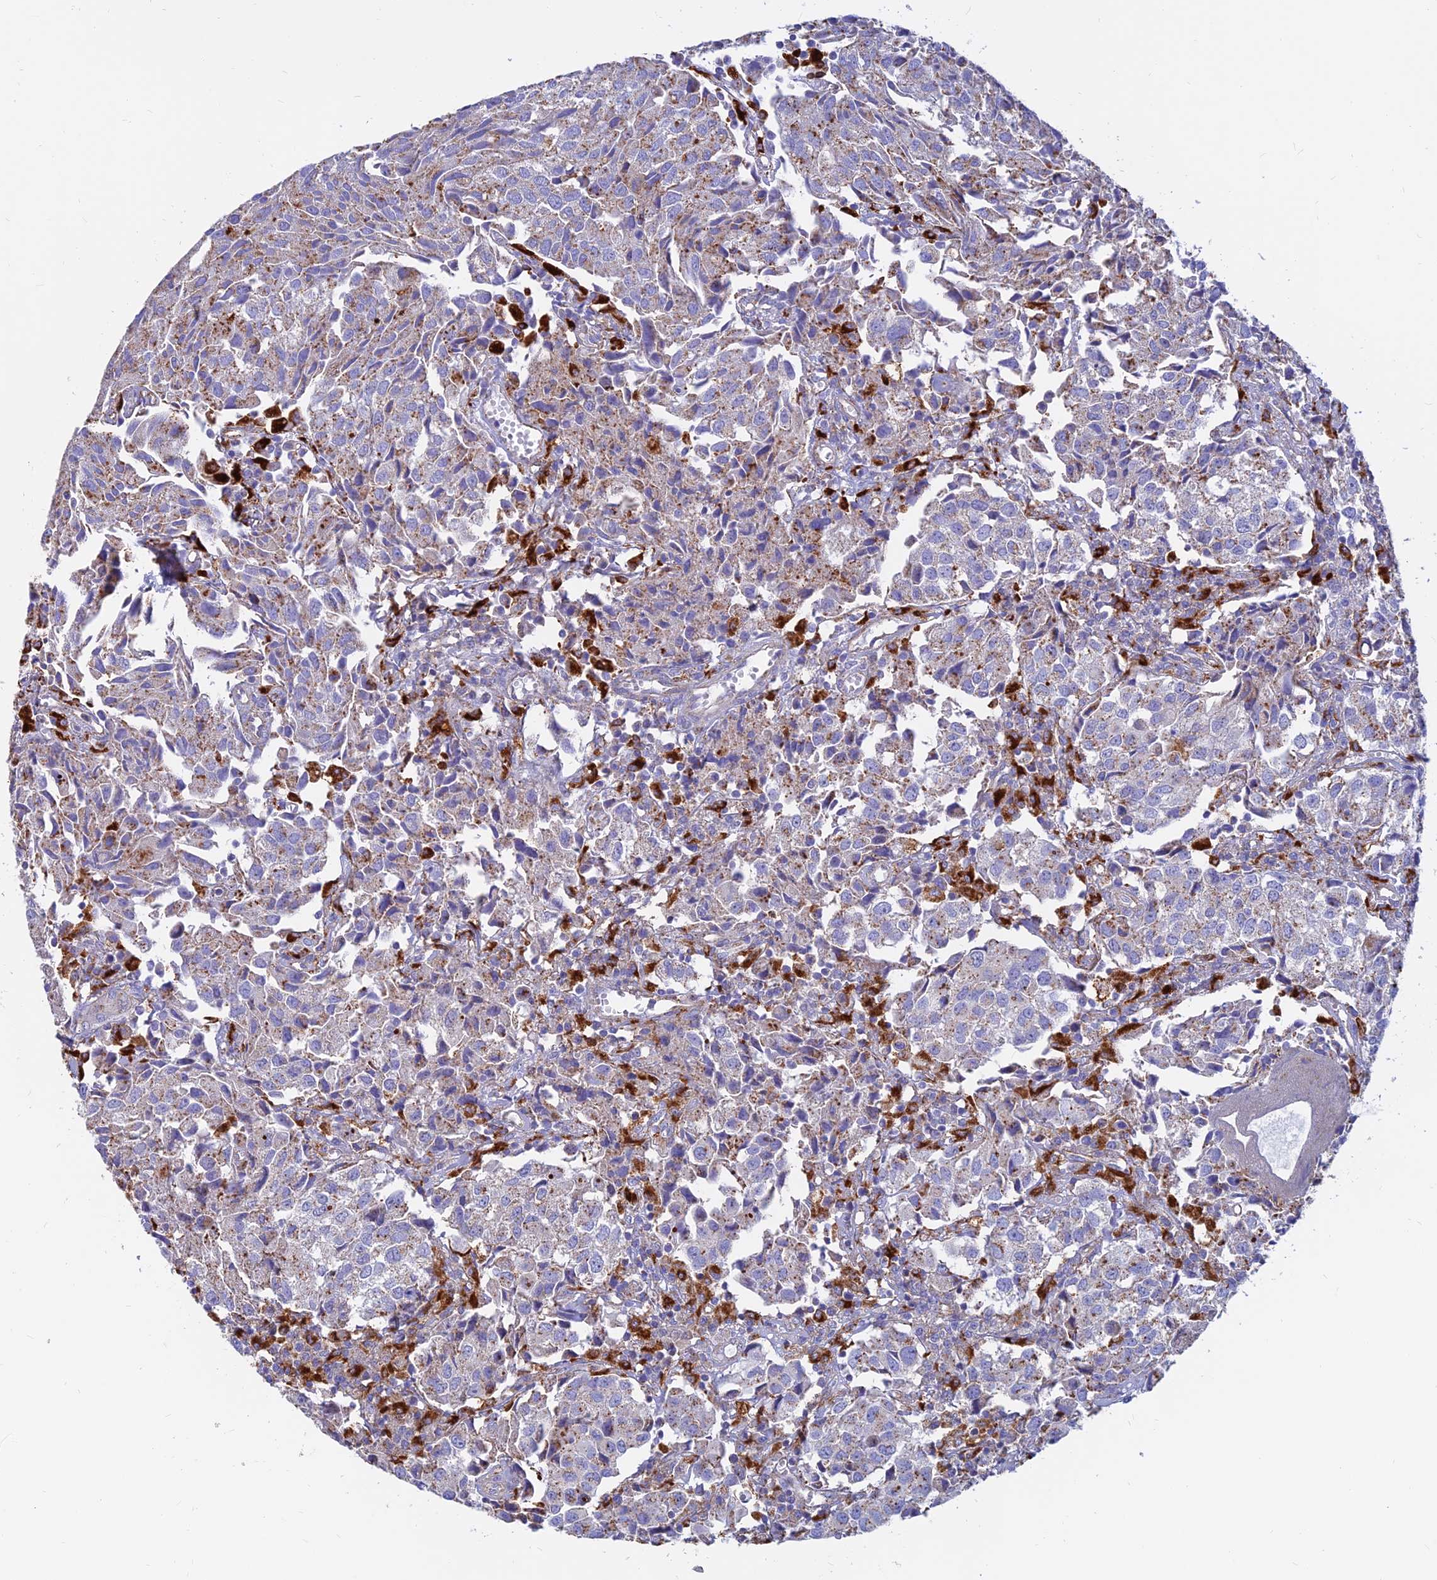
{"staining": {"intensity": "moderate", "quantity": "<25%", "location": "cytoplasmic/membranous"}, "tissue": "urothelial cancer", "cell_type": "Tumor cells", "image_type": "cancer", "snomed": [{"axis": "morphology", "description": "Urothelial carcinoma, High grade"}, {"axis": "topography", "description": "Urinary bladder"}], "caption": "DAB immunohistochemical staining of human high-grade urothelial carcinoma exhibits moderate cytoplasmic/membranous protein staining in approximately <25% of tumor cells.", "gene": "SPNS1", "patient": {"sex": "female", "age": 75}}